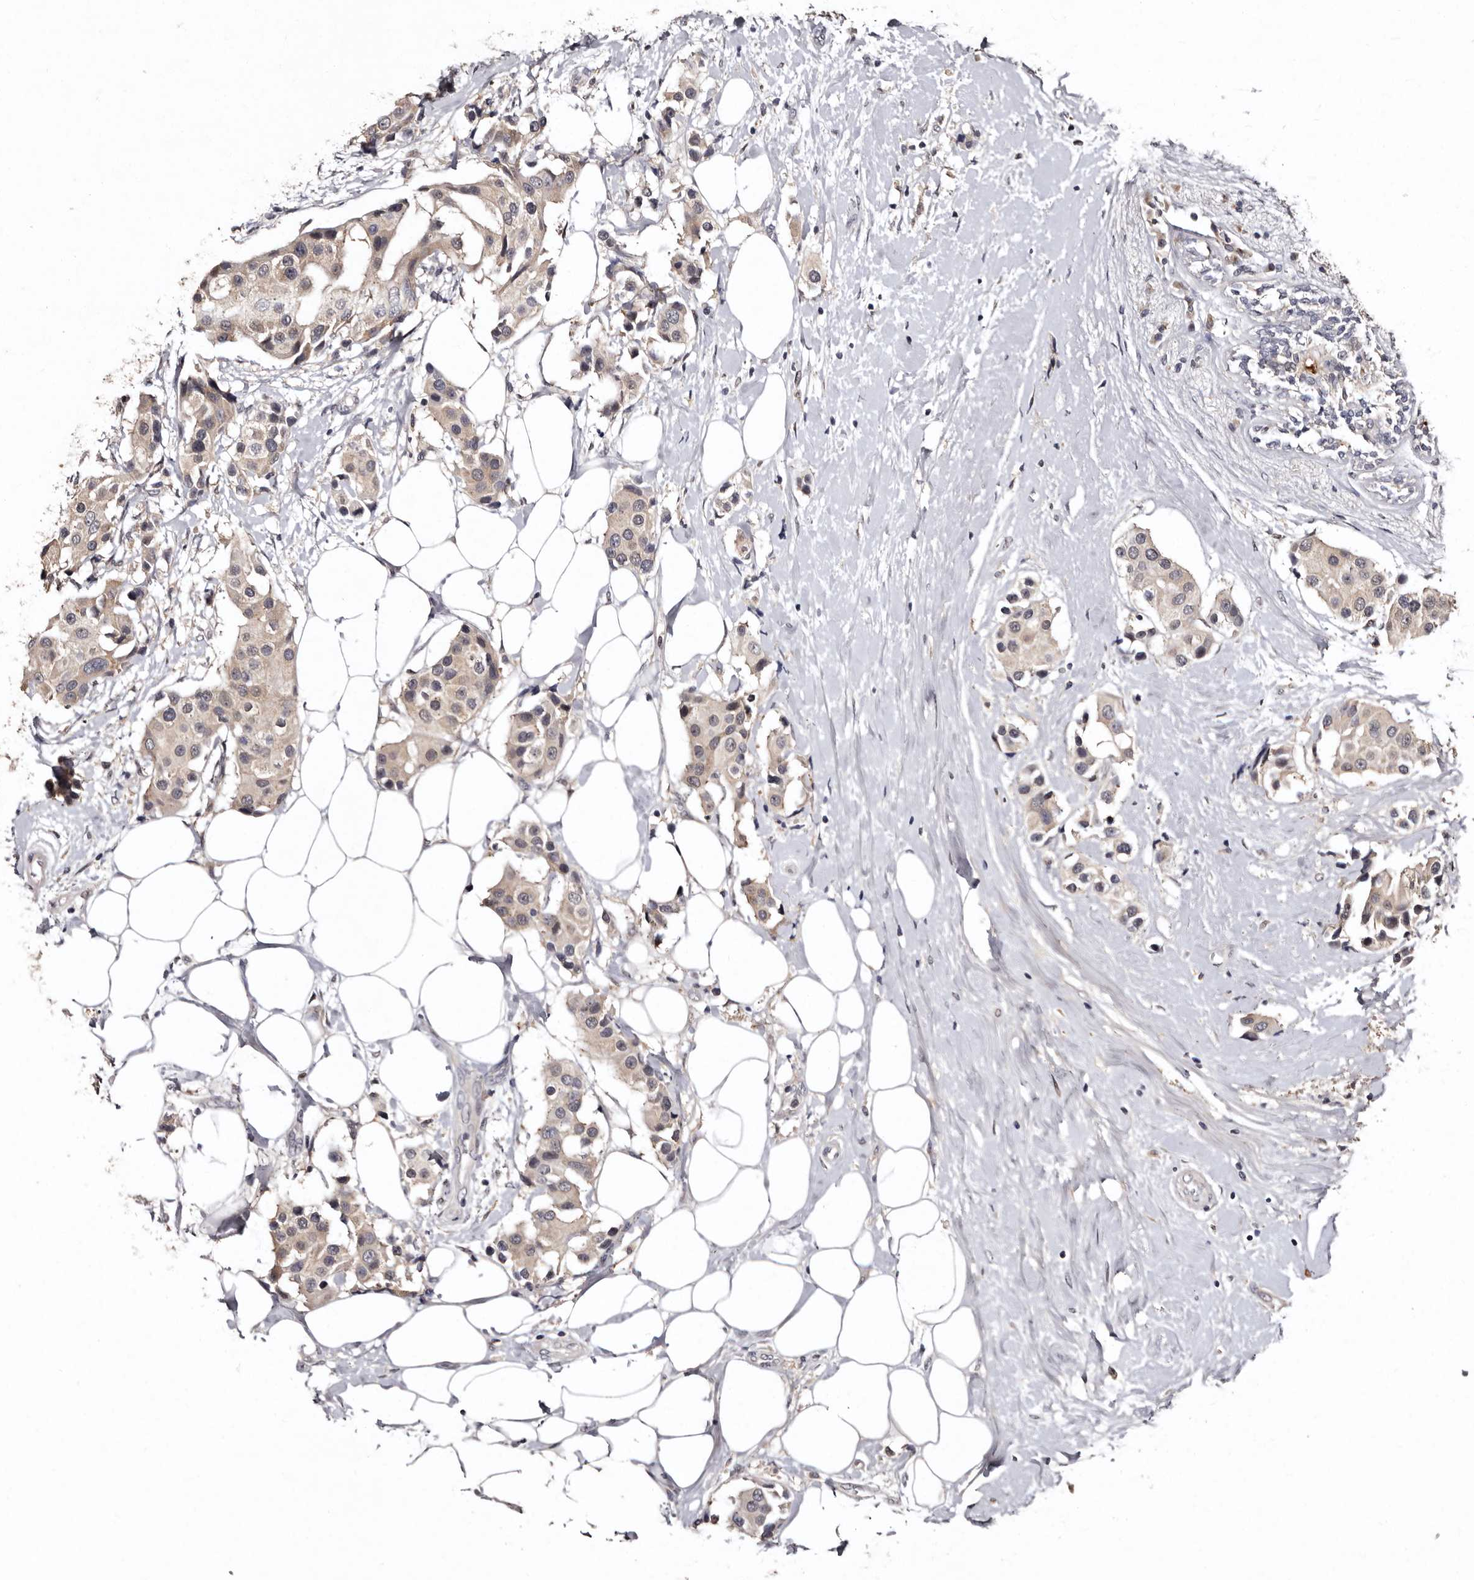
{"staining": {"intensity": "weak", "quantity": ">75%", "location": "cytoplasmic/membranous"}, "tissue": "breast cancer", "cell_type": "Tumor cells", "image_type": "cancer", "snomed": [{"axis": "morphology", "description": "Normal tissue, NOS"}, {"axis": "morphology", "description": "Duct carcinoma"}, {"axis": "topography", "description": "Breast"}], "caption": "Immunohistochemical staining of human breast cancer (infiltrating ductal carcinoma) reveals low levels of weak cytoplasmic/membranous protein positivity in about >75% of tumor cells. Nuclei are stained in blue.", "gene": "FAM91A1", "patient": {"sex": "female", "age": 39}}